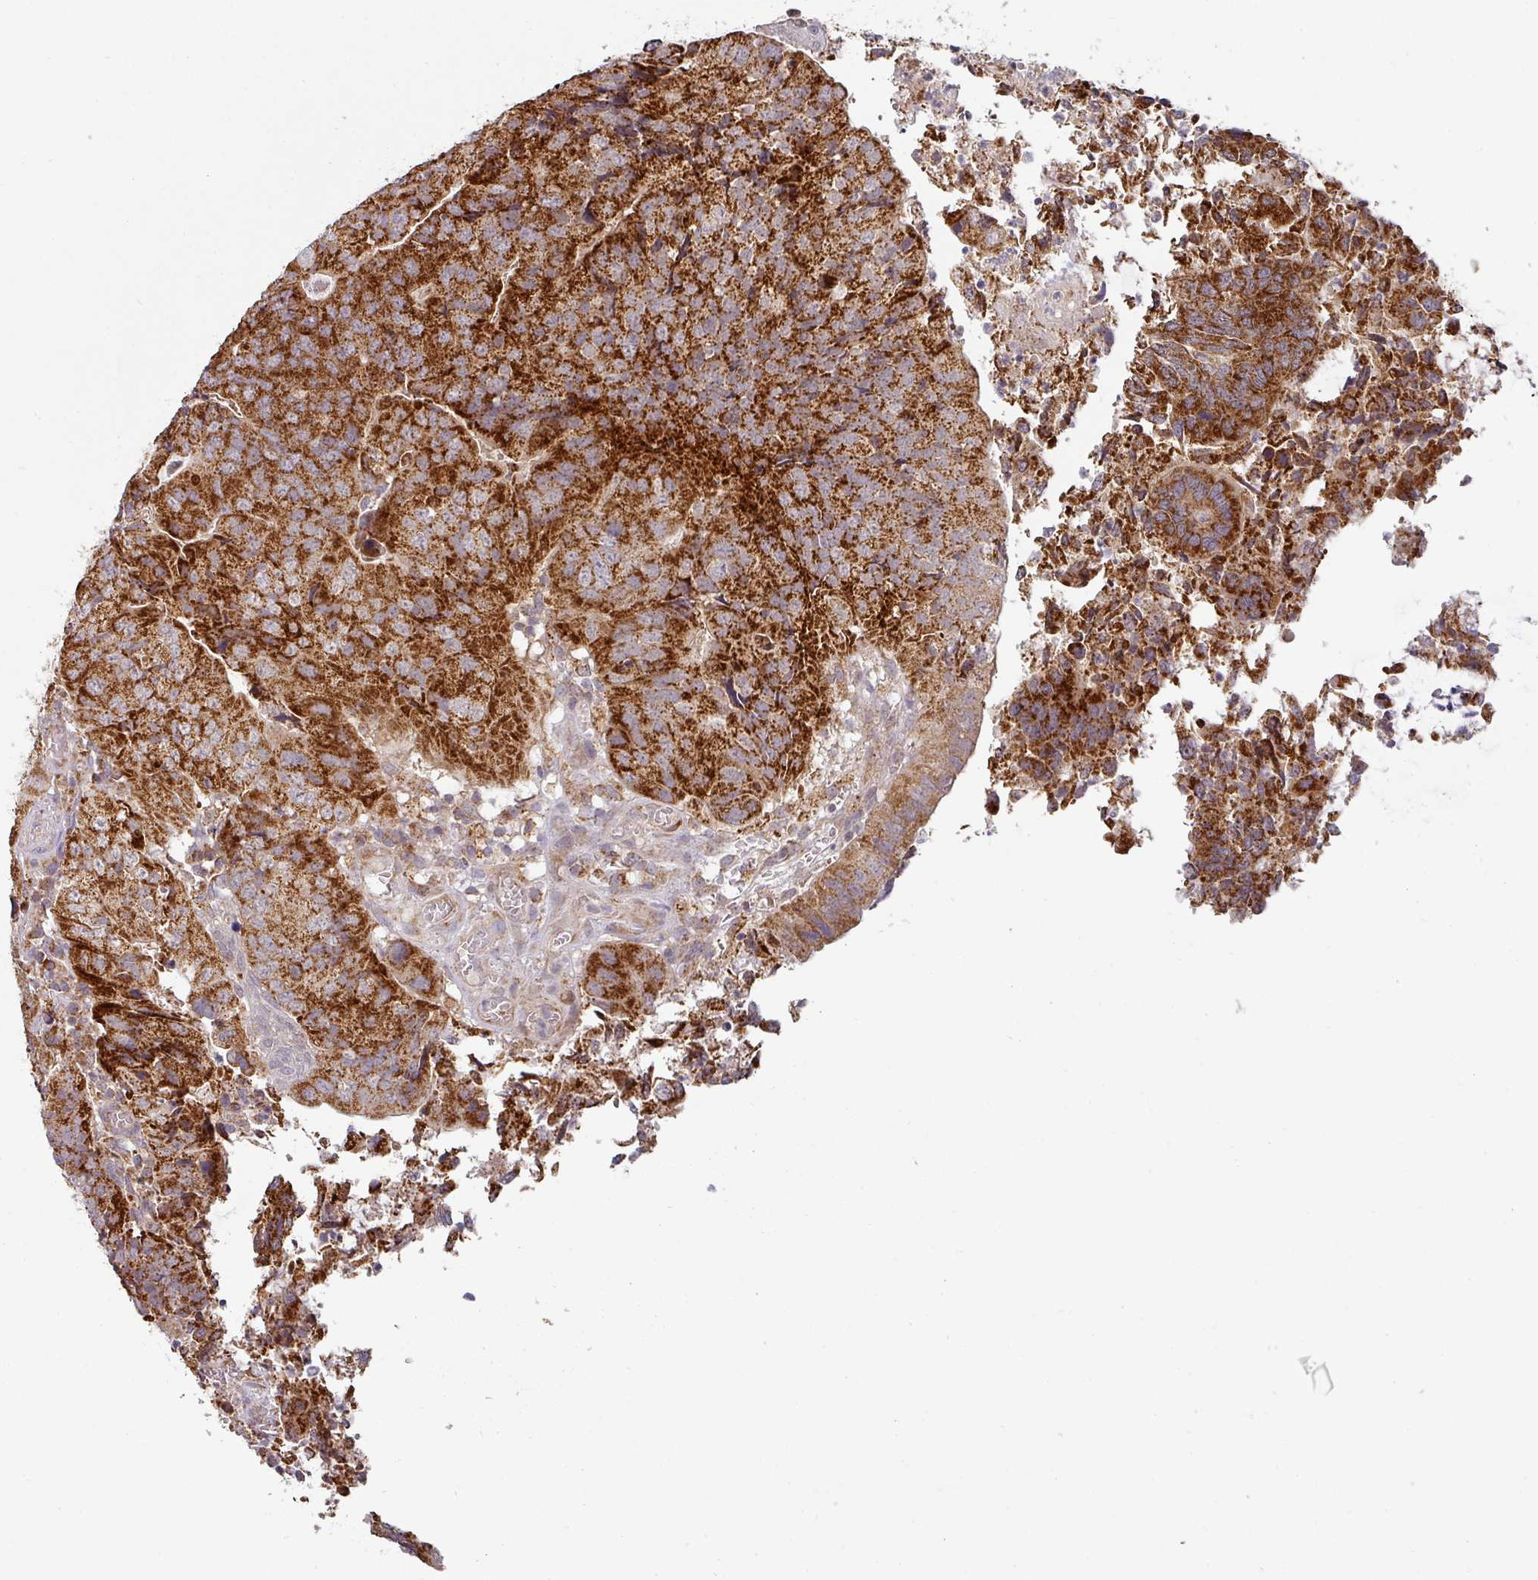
{"staining": {"intensity": "strong", "quantity": ">75%", "location": "cytoplasmic/membranous"}, "tissue": "colorectal cancer", "cell_type": "Tumor cells", "image_type": "cancer", "snomed": [{"axis": "morphology", "description": "Adenocarcinoma, NOS"}, {"axis": "topography", "description": "Colon"}], "caption": "Immunohistochemical staining of human colorectal cancer demonstrates high levels of strong cytoplasmic/membranous protein staining in approximately >75% of tumor cells.", "gene": "MRPS16", "patient": {"sex": "female", "age": 67}}